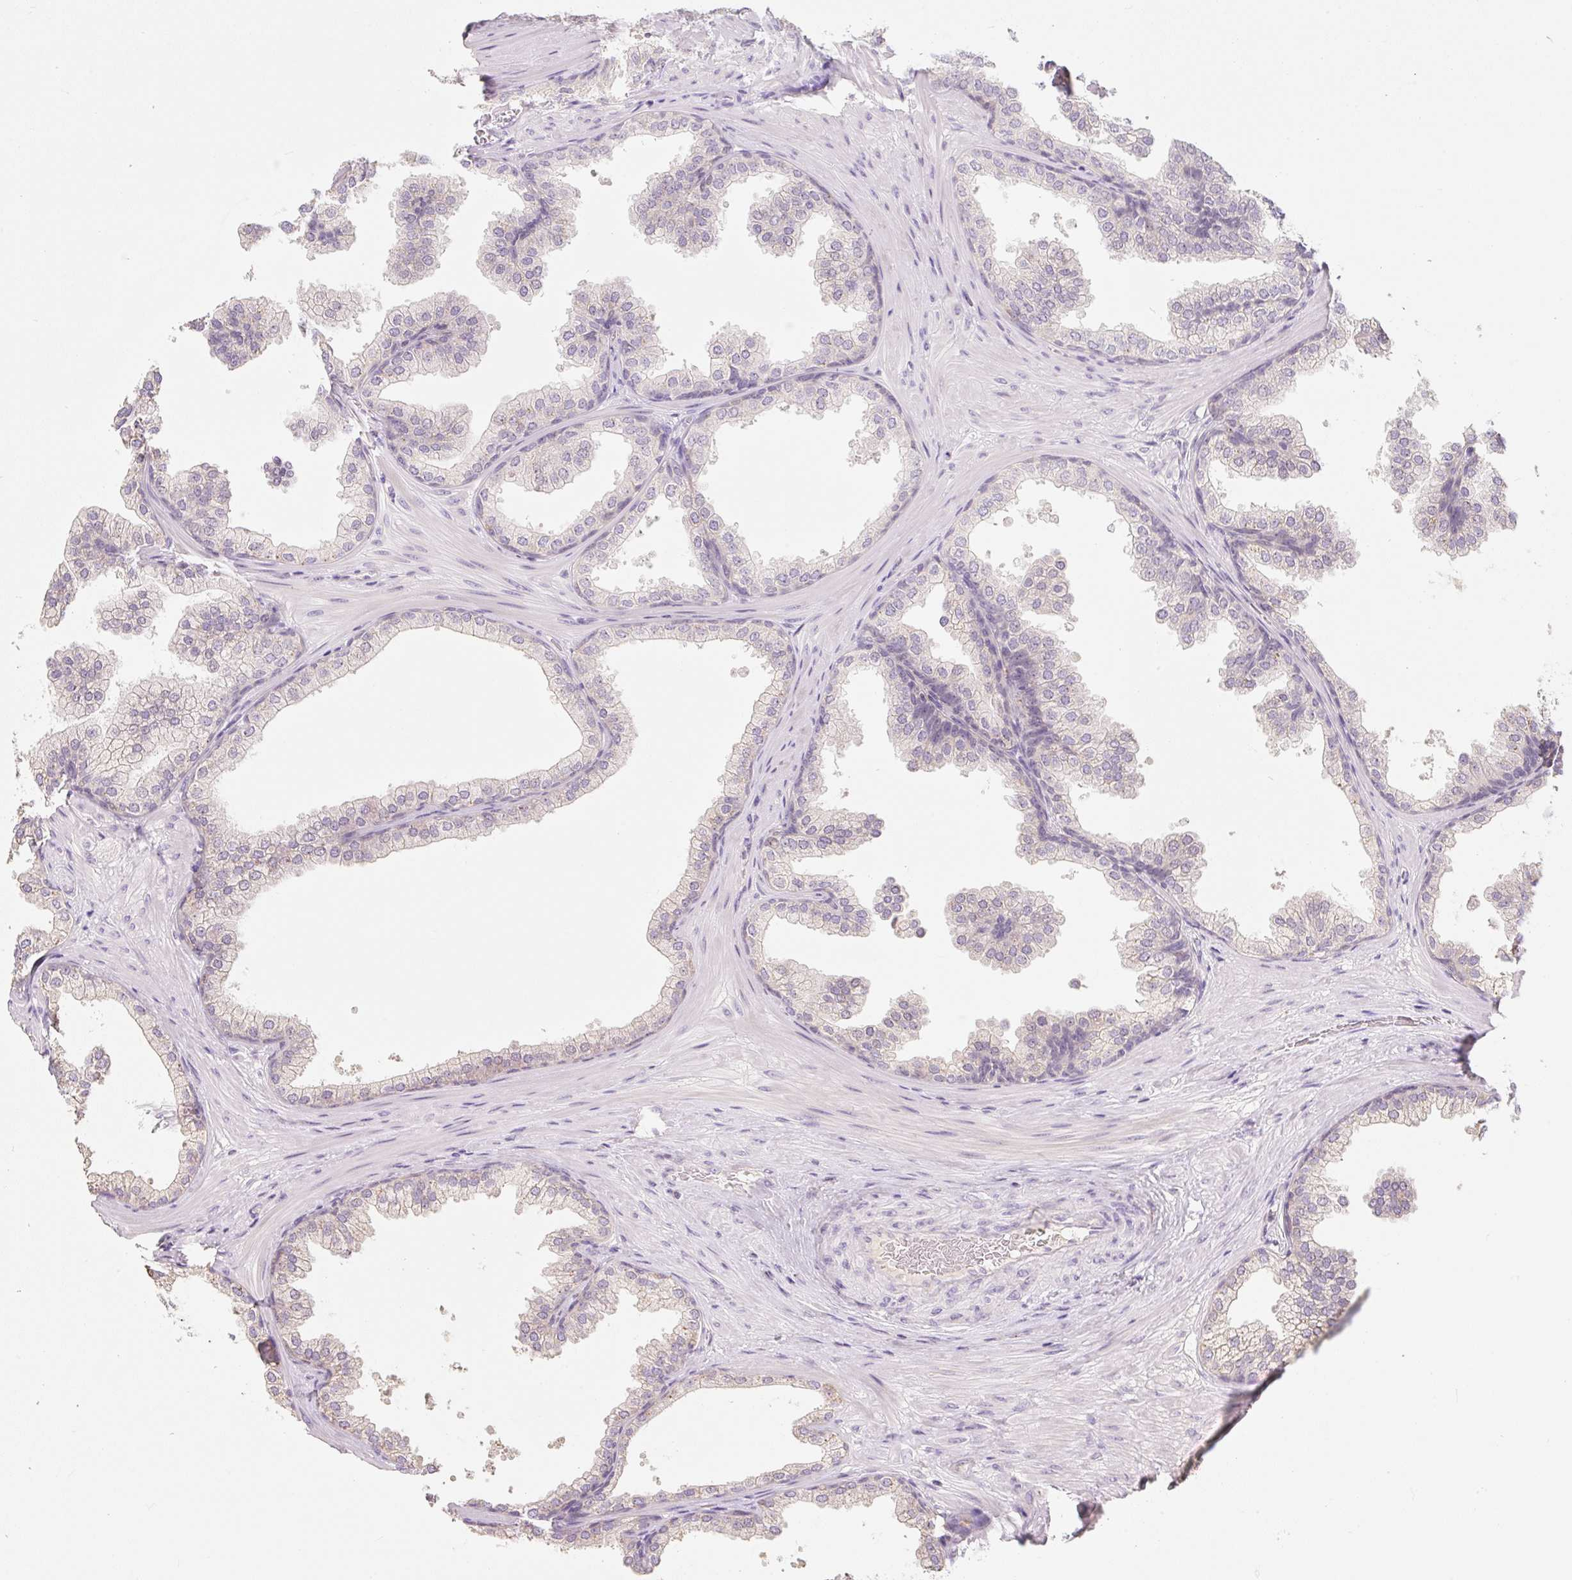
{"staining": {"intensity": "negative", "quantity": "none", "location": "none"}, "tissue": "prostate", "cell_type": "Glandular cells", "image_type": "normal", "snomed": [{"axis": "morphology", "description": "Normal tissue, NOS"}, {"axis": "topography", "description": "Prostate"}], "caption": "Immunohistochemistry image of benign prostate: prostate stained with DAB (3,3'-diaminobenzidine) demonstrates no significant protein positivity in glandular cells. Nuclei are stained in blue.", "gene": "MIA2", "patient": {"sex": "male", "age": 37}}